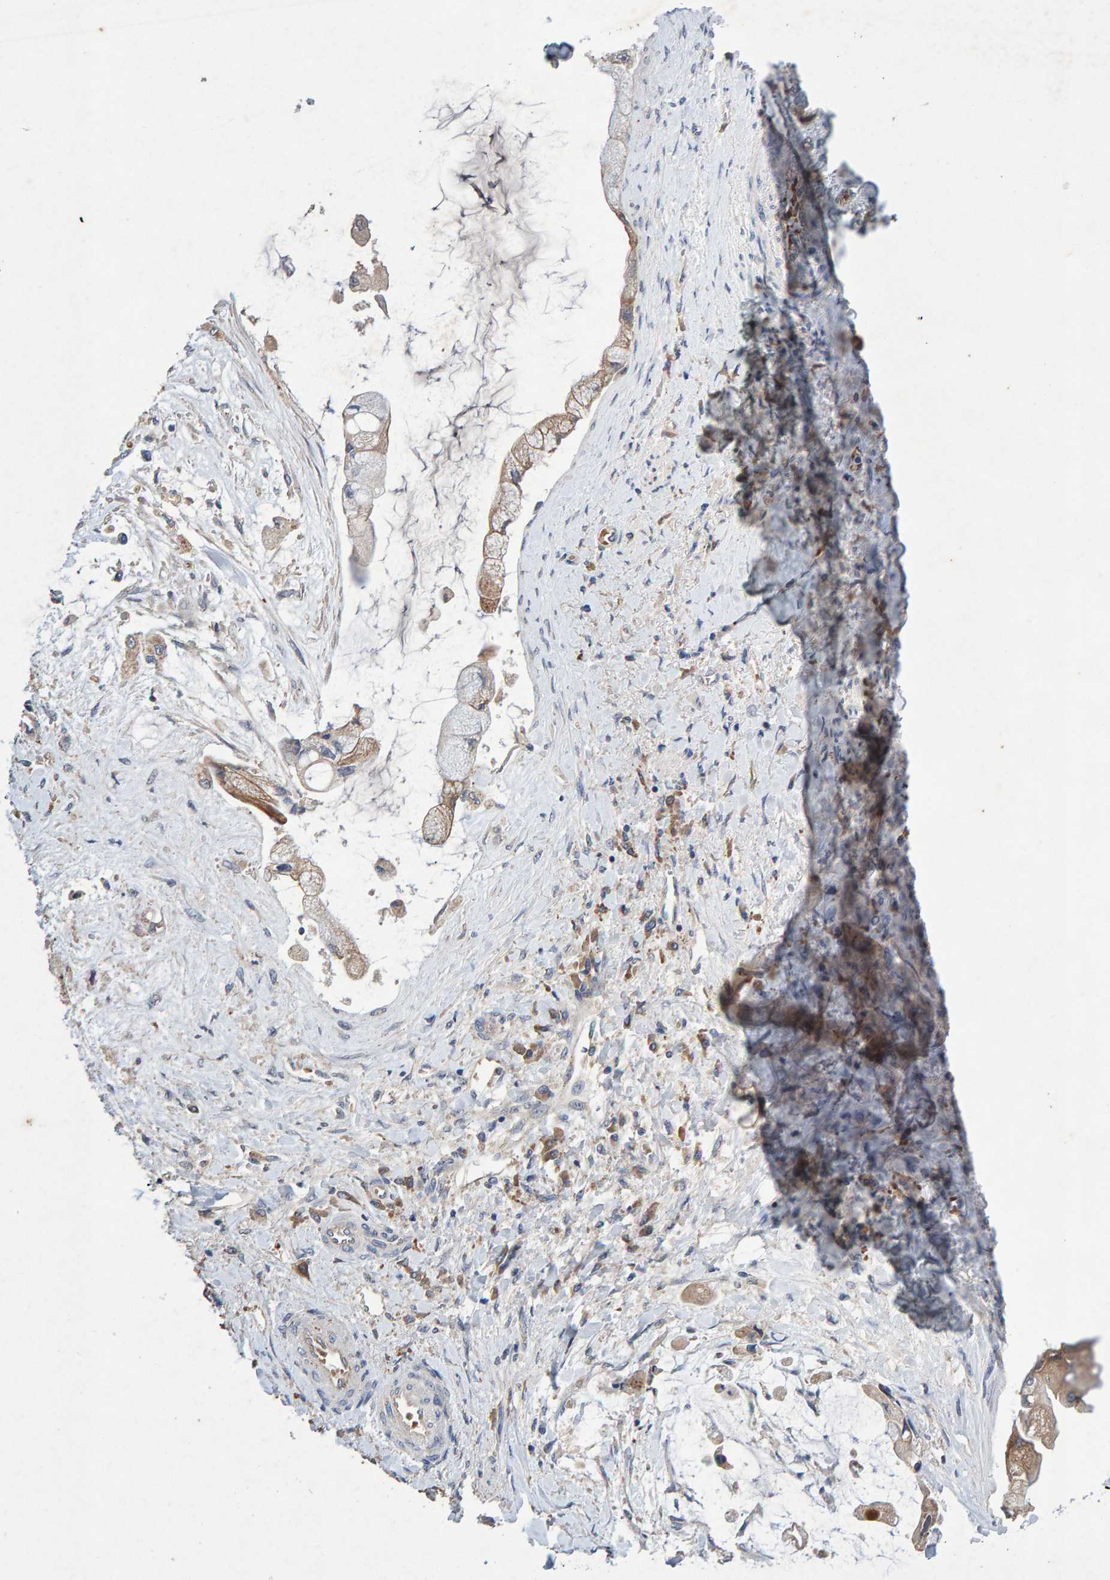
{"staining": {"intensity": "weak", "quantity": "25%-75%", "location": "cytoplasmic/membranous"}, "tissue": "liver cancer", "cell_type": "Tumor cells", "image_type": "cancer", "snomed": [{"axis": "morphology", "description": "Cholangiocarcinoma"}, {"axis": "topography", "description": "Liver"}], "caption": "This micrograph demonstrates cholangiocarcinoma (liver) stained with immunohistochemistry (IHC) to label a protein in brown. The cytoplasmic/membranous of tumor cells show weak positivity for the protein. Nuclei are counter-stained blue.", "gene": "EFR3A", "patient": {"sex": "male", "age": 50}}